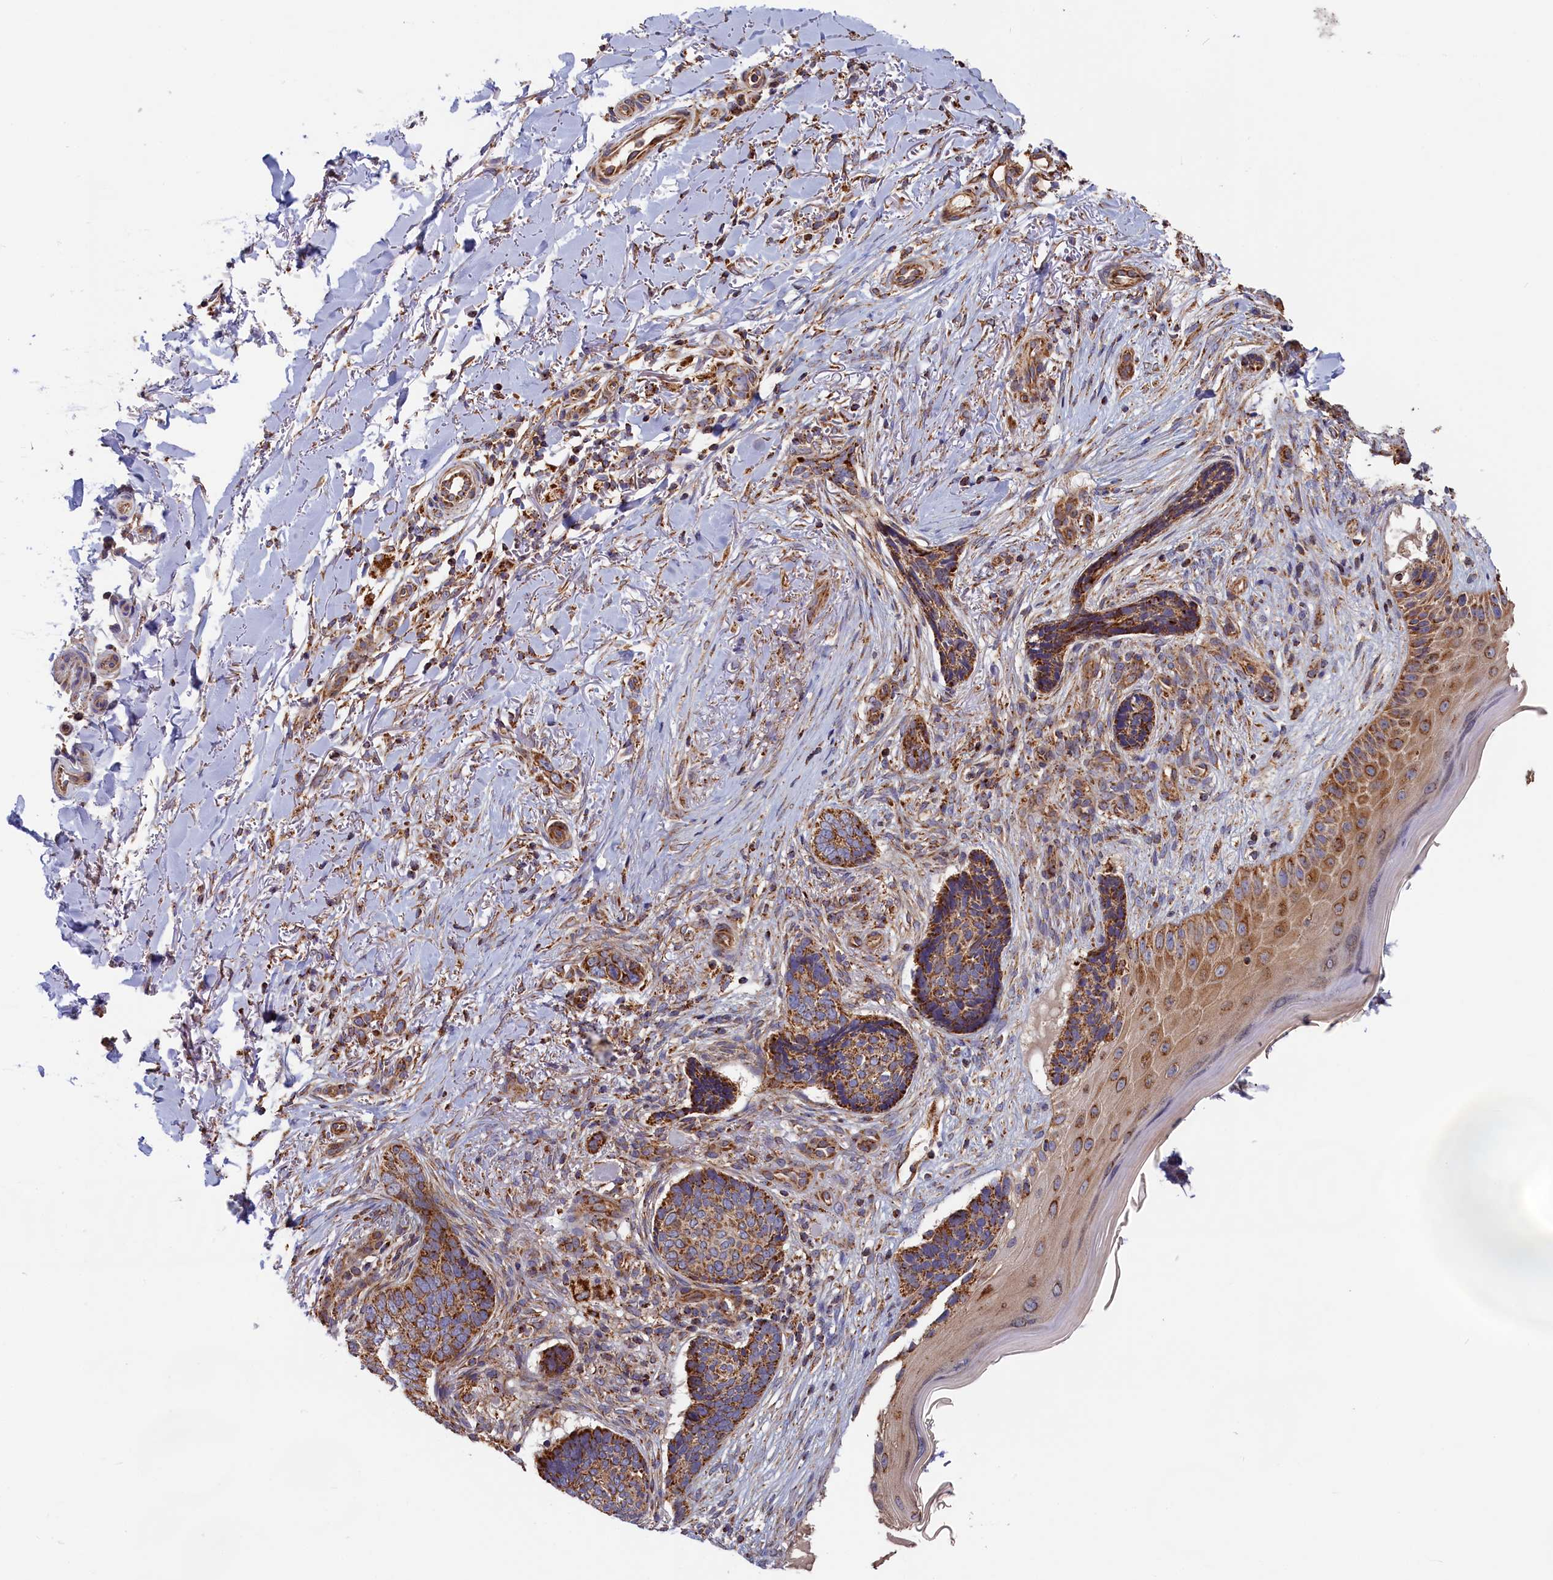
{"staining": {"intensity": "moderate", "quantity": ">75%", "location": "cytoplasmic/membranous"}, "tissue": "skin cancer", "cell_type": "Tumor cells", "image_type": "cancer", "snomed": [{"axis": "morphology", "description": "Normal tissue, NOS"}, {"axis": "morphology", "description": "Basal cell carcinoma"}, {"axis": "topography", "description": "Skin"}], "caption": "This photomicrograph shows IHC staining of human skin cancer, with medium moderate cytoplasmic/membranous expression in approximately >75% of tumor cells.", "gene": "MACROD1", "patient": {"sex": "female", "age": 67}}